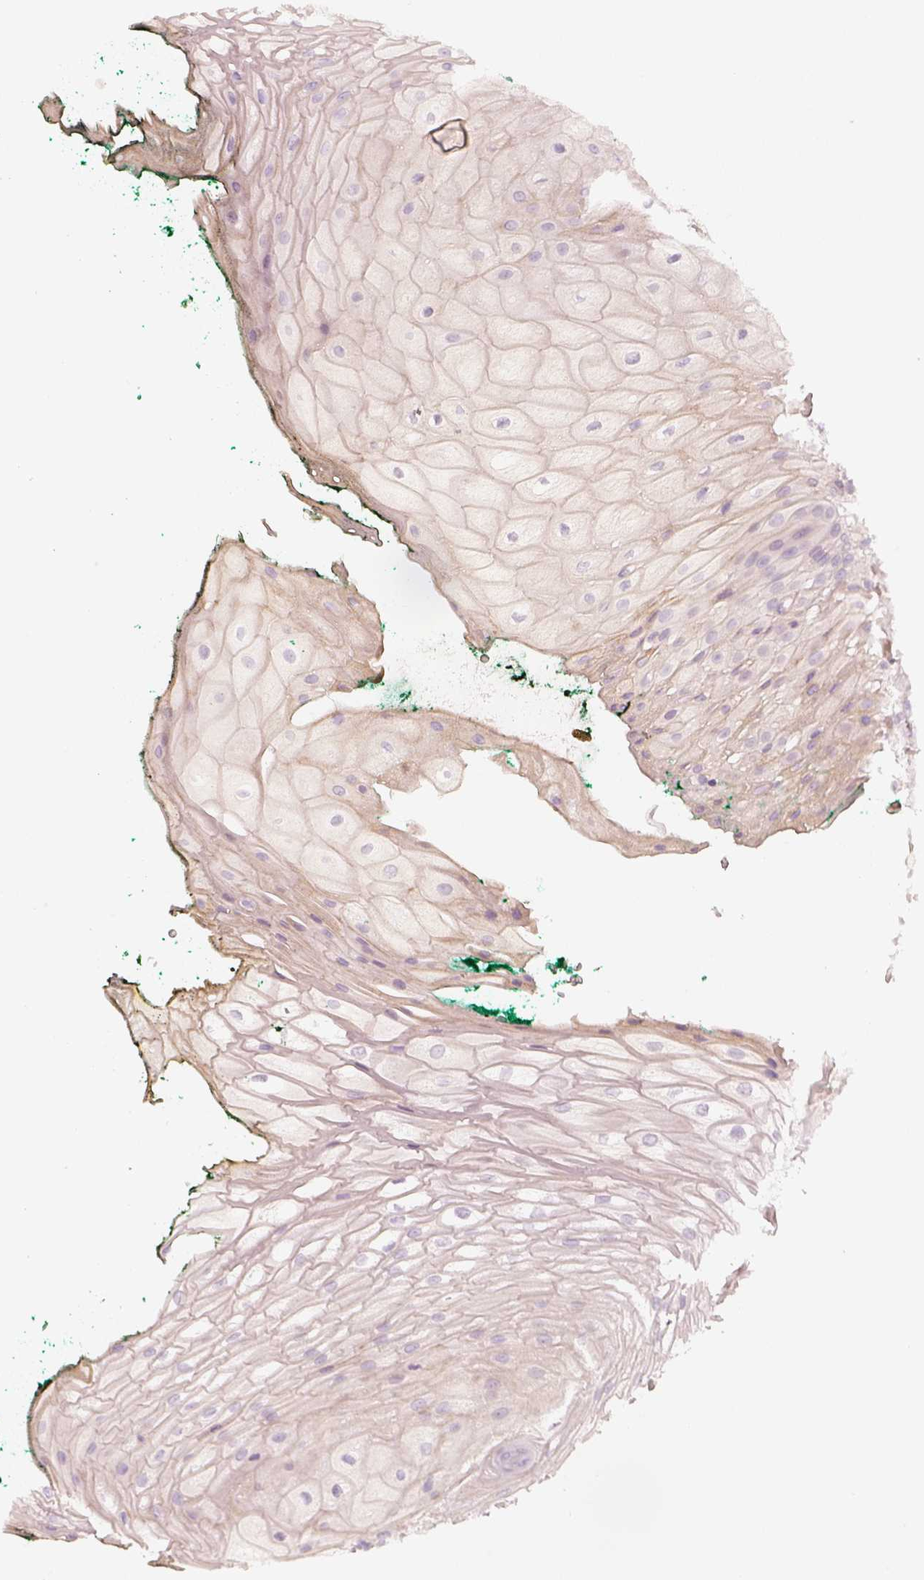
{"staining": {"intensity": "negative", "quantity": "none", "location": "none"}, "tissue": "oral mucosa", "cell_type": "Squamous epithelial cells", "image_type": "normal", "snomed": [{"axis": "morphology", "description": "Normal tissue, NOS"}, {"axis": "topography", "description": "Oral tissue"}, {"axis": "topography", "description": "Head-Neck"}], "caption": "Image shows no significant protein expression in squamous epithelial cells of unremarkable oral mucosa.", "gene": "KRT82", "patient": {"sex": "female", "age": 68}}